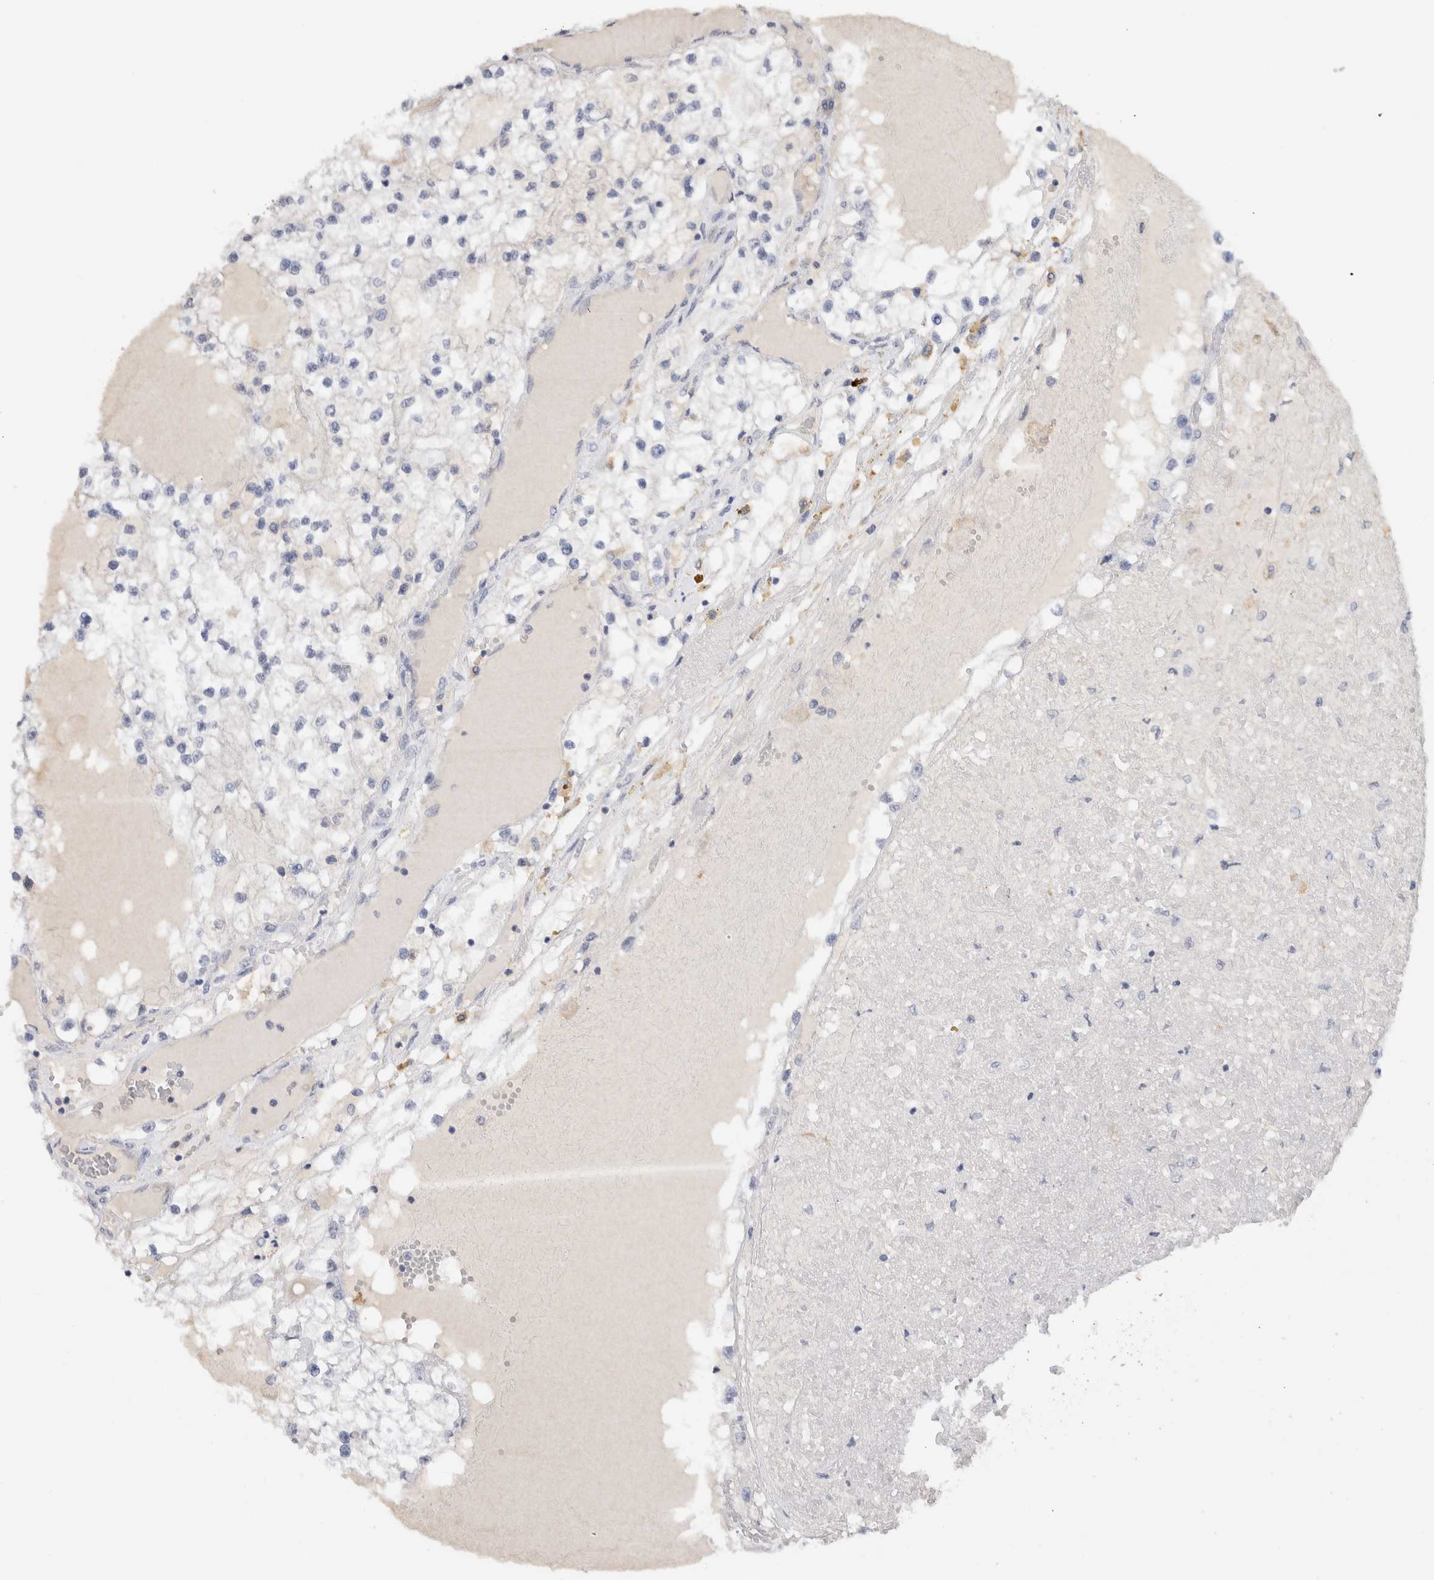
{"staining": {"intensity": "negative", "quantity": "none", "location": "none"}, "tissue": "renal cancer", "cell_type": "Tumor cells", "image_type": "cancer", "snomed": [{"axis": "morphology", "description": "Adenocarcinoma, NOS"}, {"axis": "topography", "description": "Kidney"}], "caption": "A high-resolution micrograph shows immunohistochemistry staining of renal cancer, which demonstrates no significant expression in tumor cells. (DAB immunohistochemistry, high magnification).", "gene": "LAMP3", "patient": {"sex": "male", "age": 68}}